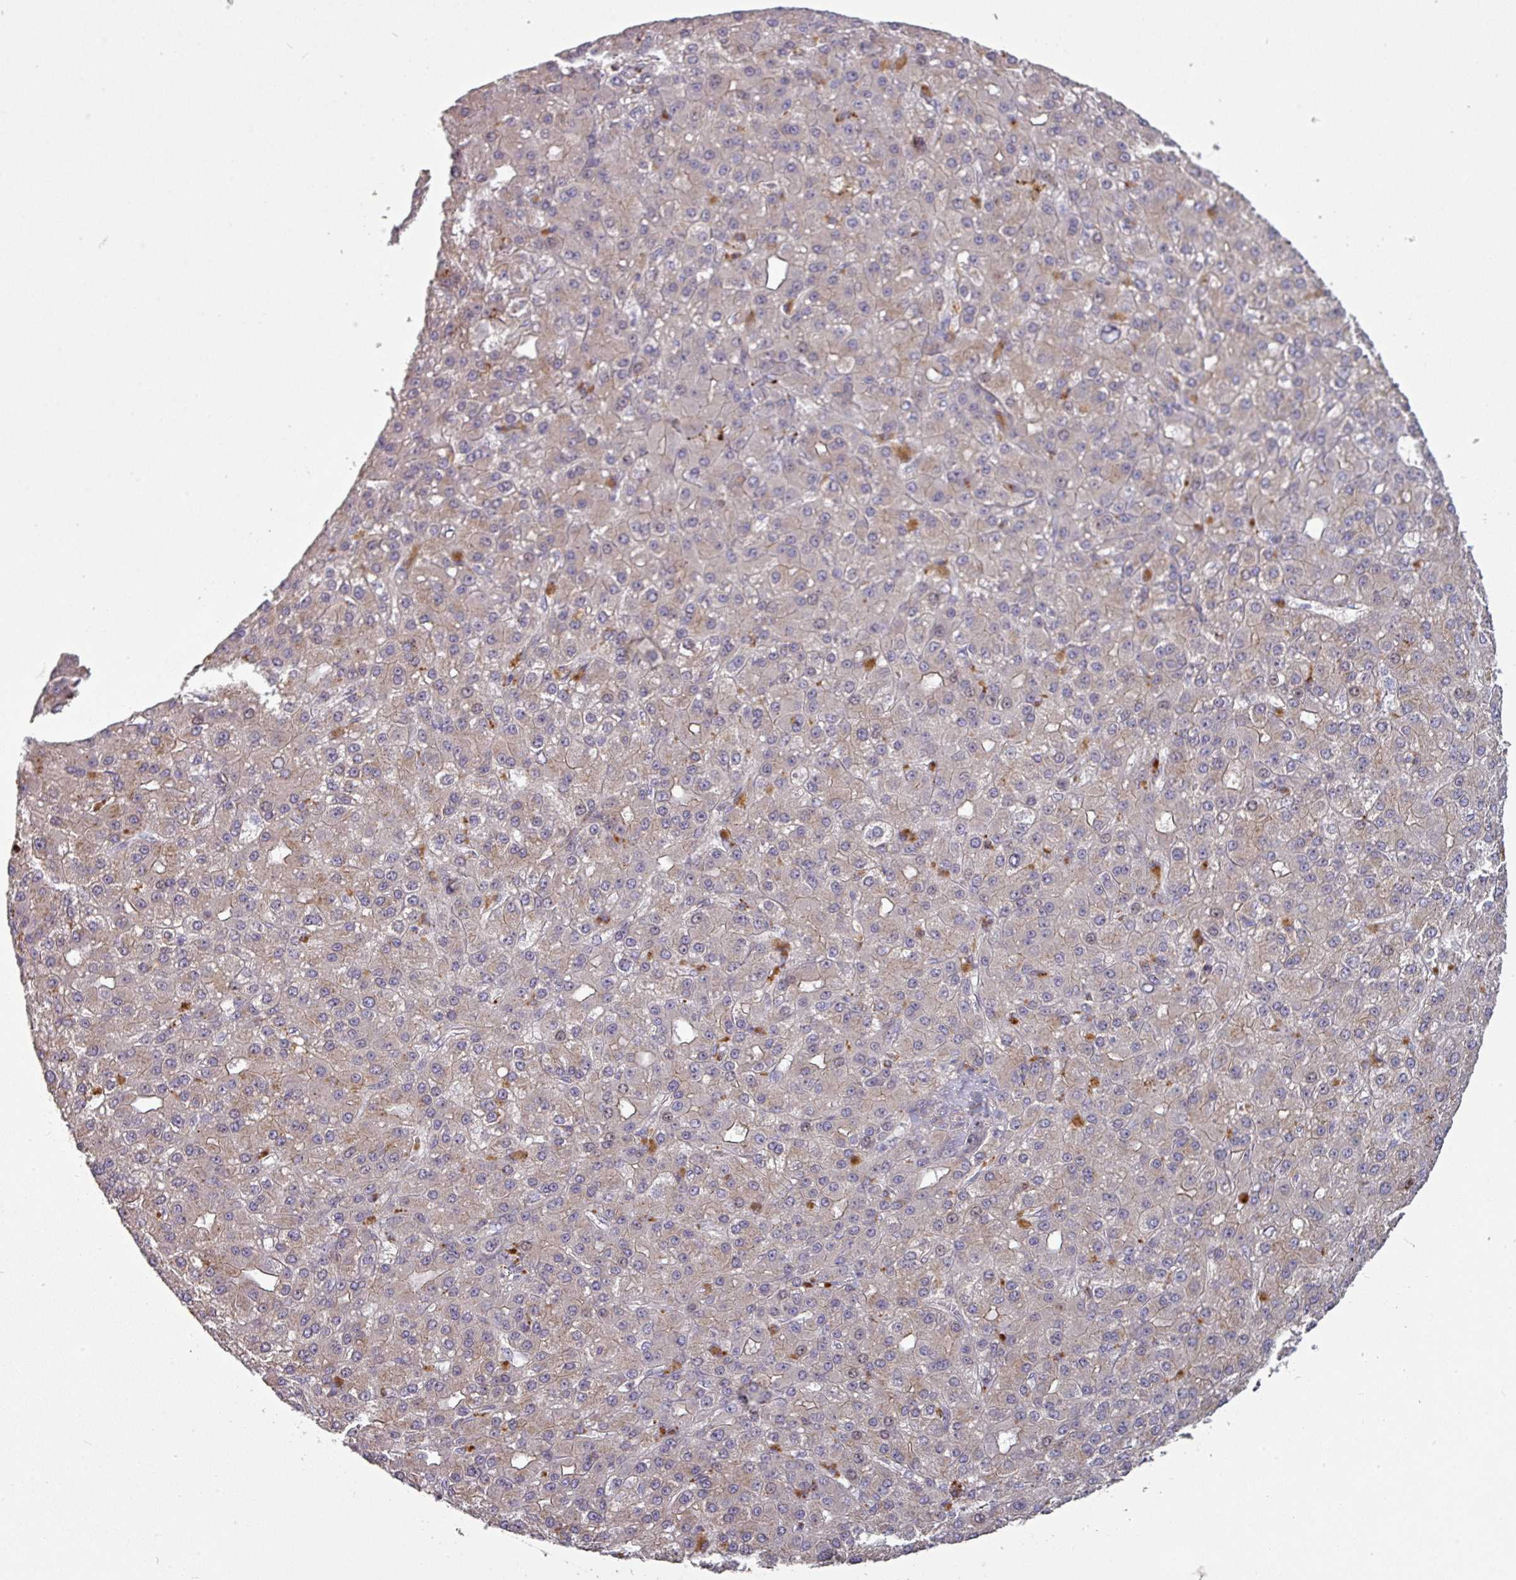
{"staining": {"intensity": "weak", "quantity": ">75%", "location": "cytoplasmic/membranous"}, "tissue": "liver cancer", "cell_type": "Tumor cells", "image_type": "cancer", "snomed": [{"axis": "morphology", "description": "Carcinoma, Hepatocellular, NOS"}, {"axis": "topography", "description": "Liver"}], "caption": "About >75% of tumor cells in human liver cancer exhibit weak cytoplasmic/membranous protein positivity as visualized by brown immunohistochemical staining.", "gene": "C2orf16", "patient": {"sex": "male", "age": 67}}